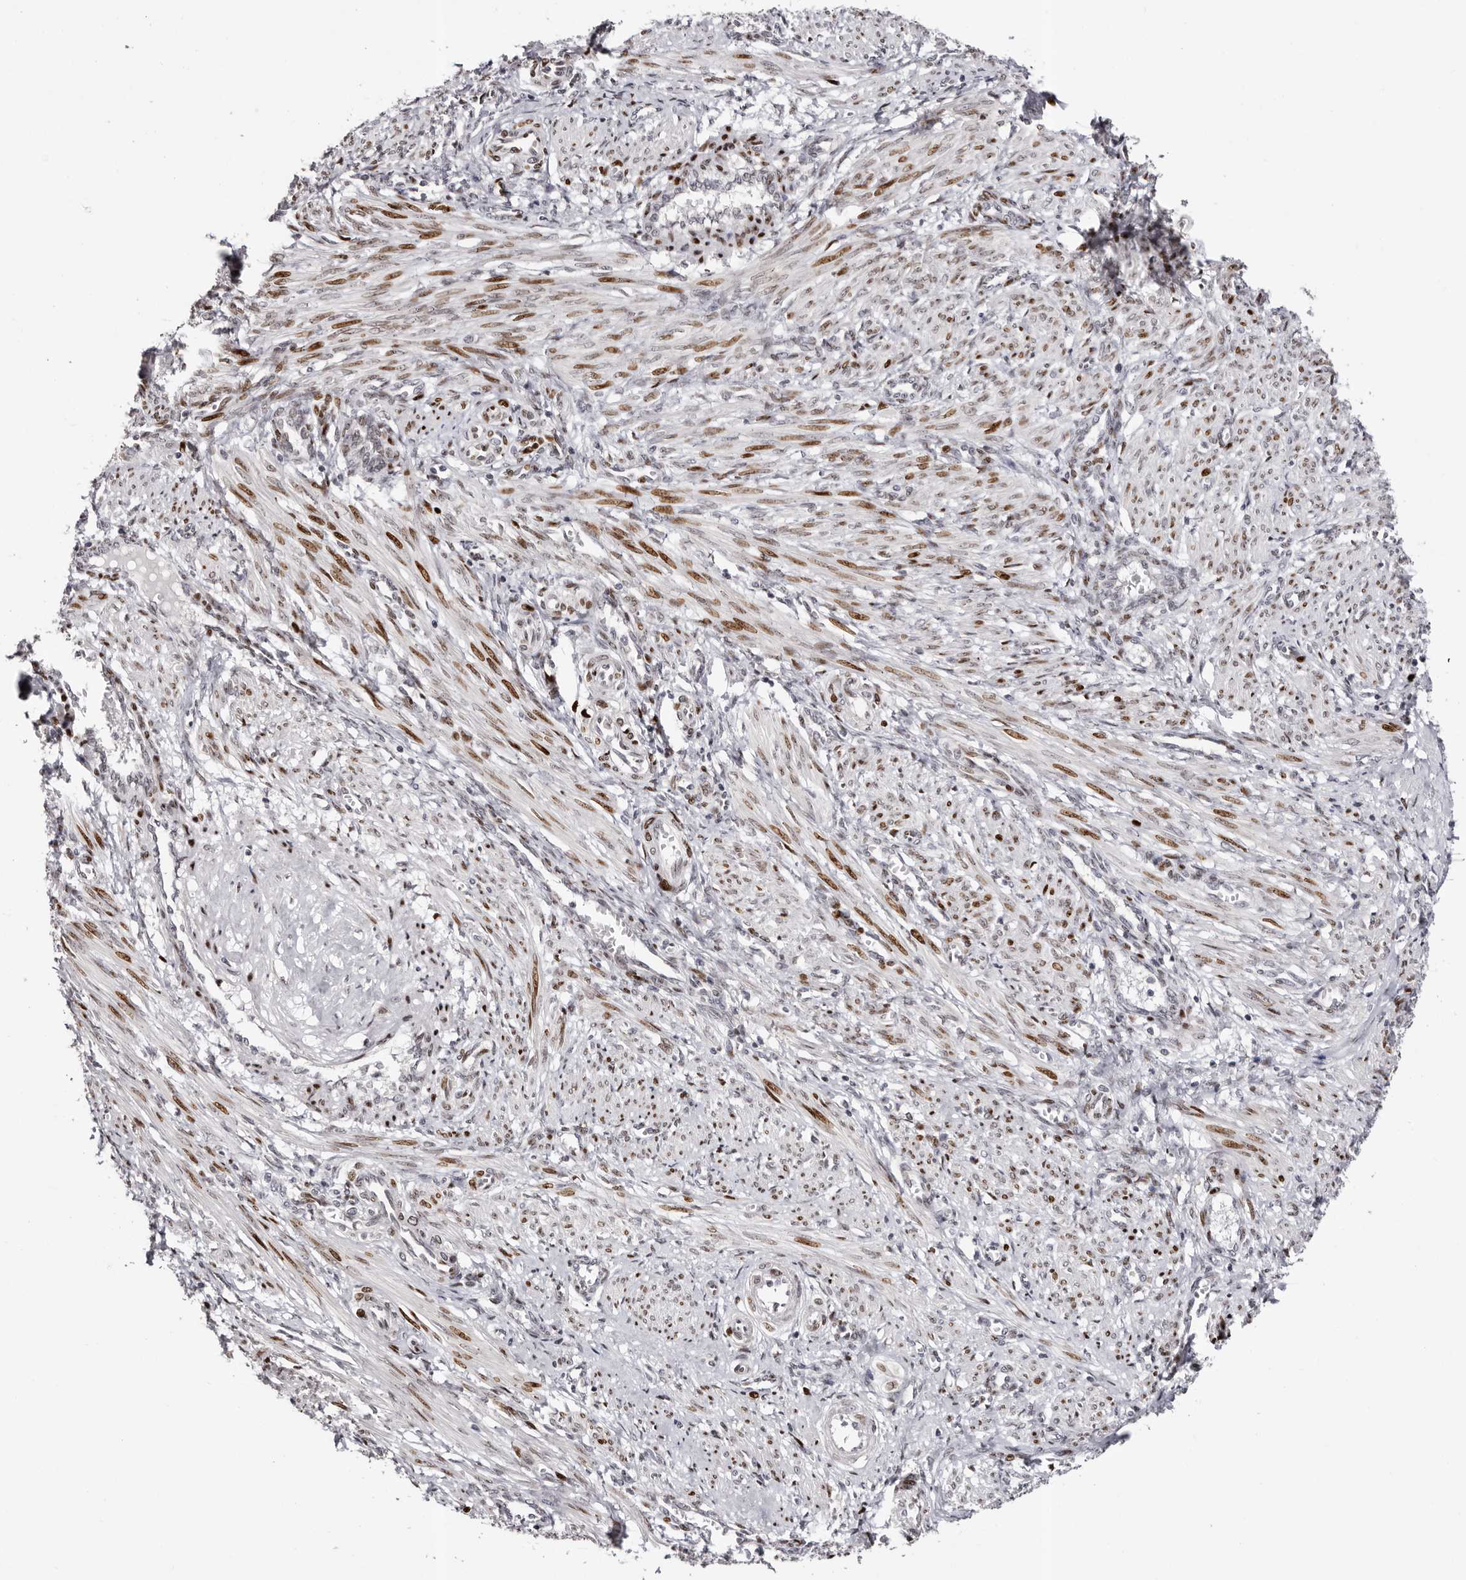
{"staining": {"intensity": "moderate", "quantity": "25%-75%", "location": "nuclear"}, "tissue": "smooth muscle", "cell_type": "Smooth muscle cells", "image_type": "normal", "snomed": [{"axis": "morphology", "description": "Normal tissue, NOS"}, {"axis": "topography", "description": "Endometrium"}], "caption": "A histopathology image of human smooth muscle stained for a protein exhibits moderate nuclear brown staining in smooth muscle cells. (brown staining indicates protein expression, while blue staining denotes nuclei).", "gene": "NUP153", "patient": {"sex": "female", "age": 33}}